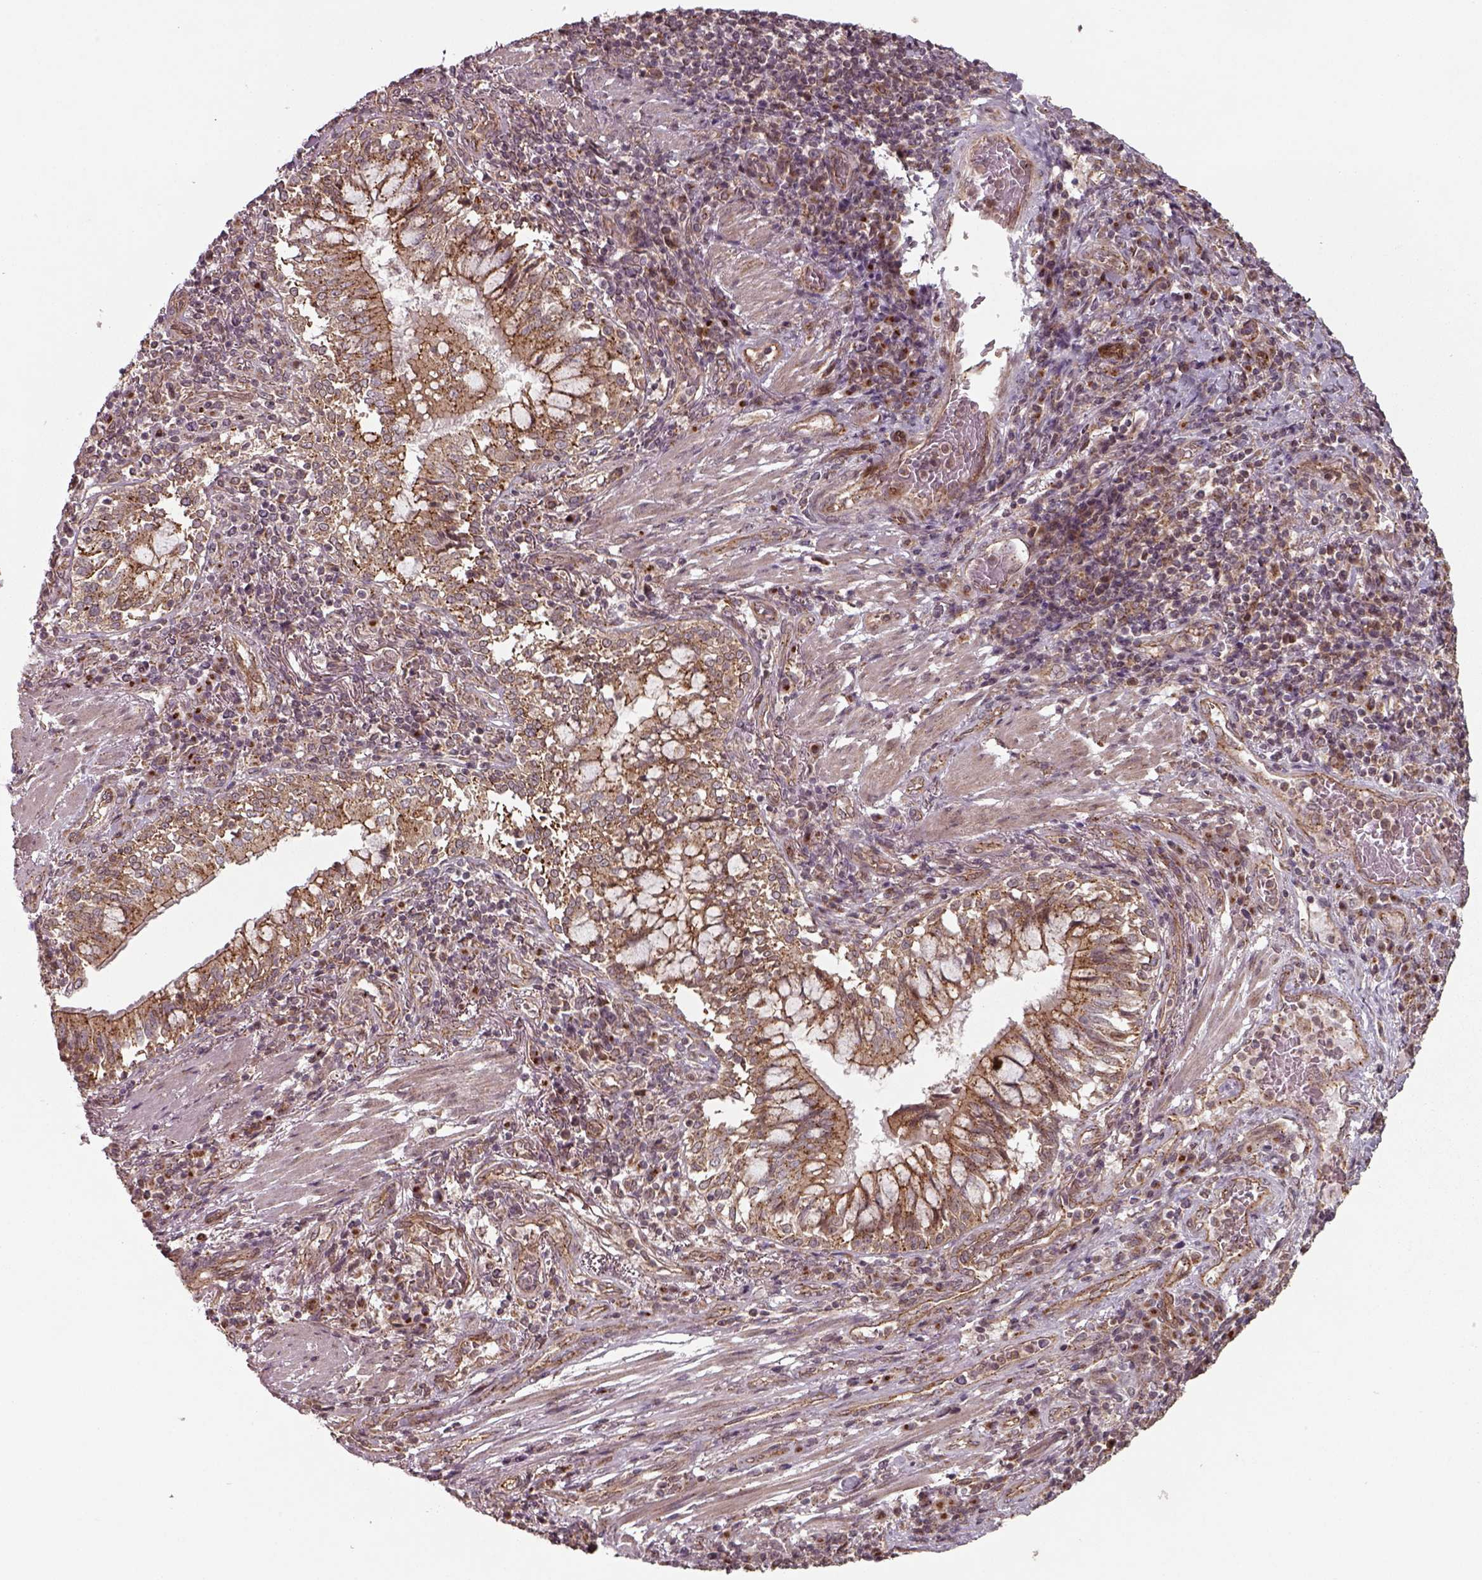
{"staining": {"intensity": "strong", "quantity": ">75%", "location": "cytoplasmic/membranous"}, "tissue": "lung cancer", "cell_type": "Tumor cells", "image_type": "cancer", "snomed": [{"axis": "morphology", "description": "Normal tissue, NOS"}, {"axis": "morphology", "description": "Squamous cell carcinoma, NOS"}, {"axis": "topography", "description": "Bronchus"}, {"axis": "topography", "description": "Lung"}], "caption": "Immunohistochemistry (DAB) staining of human squamous cell carcinoma (lung) displays strong cytoplasmic/membranous protein staining in approximately >75% of tumor cells.", "gene": "CHMP3", "patient": {"sex": "male", "age": 64}}